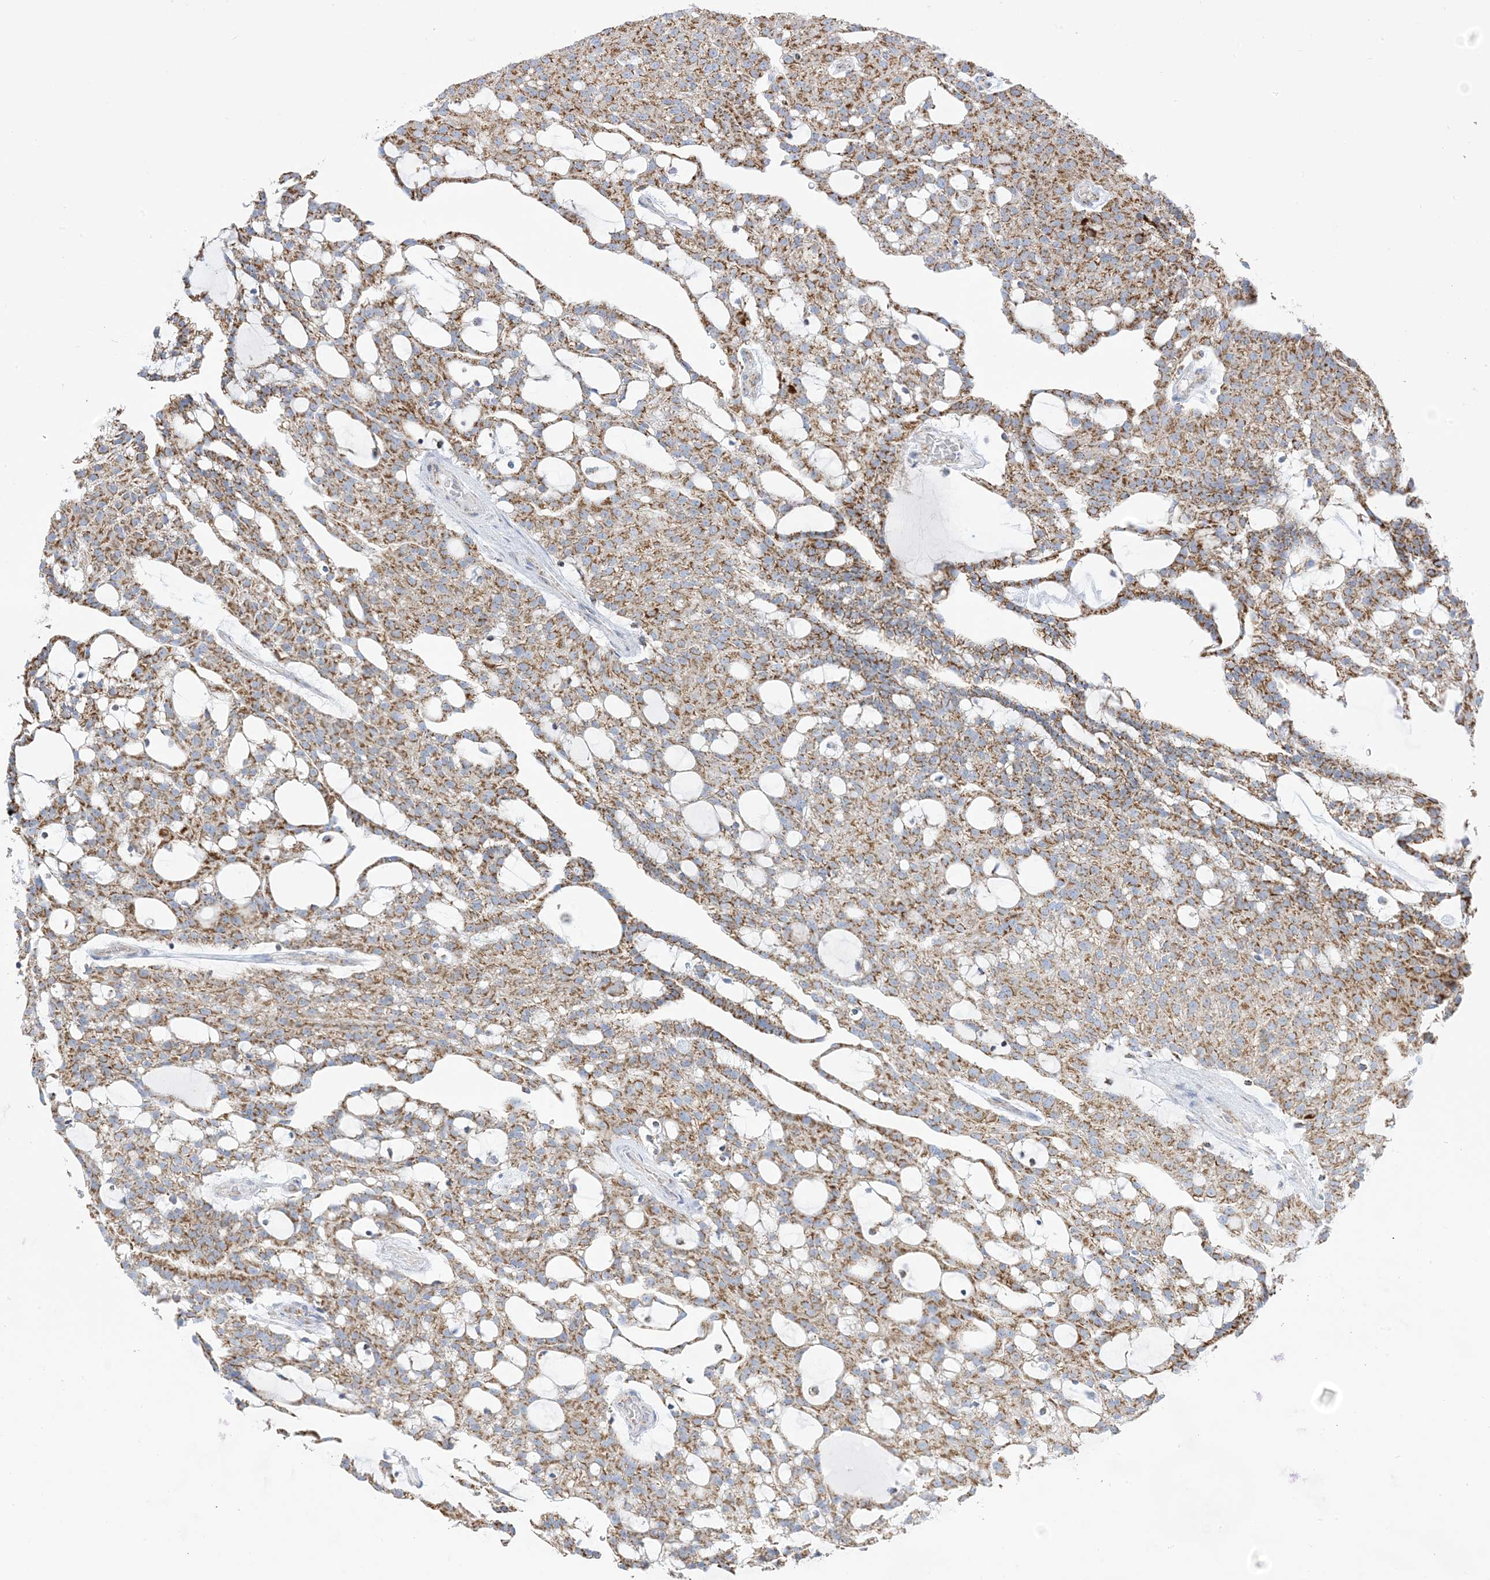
{"staining": {"intensity": "moderate", "quantity": ">75%", "location": "cytoplasmic/membranous"}, "tissue": "renal cancer", "cell_type": "Tumor cells", "image_type": "cancer", "snomed": [{"axis": "morphology", "description": "Adenocarcinoma, NOS"}, {"axis": "topography", "description": "Kidney"}], "caption": "Immunohistochemical staining of renal cancer (adenocarcinoma) displays medium levels of moderate cytoplasmic/membranous protein expression in about >75% of tumor cells.", "gene": "SAMM50", "patient": {"sex": "male", "age": 63}}